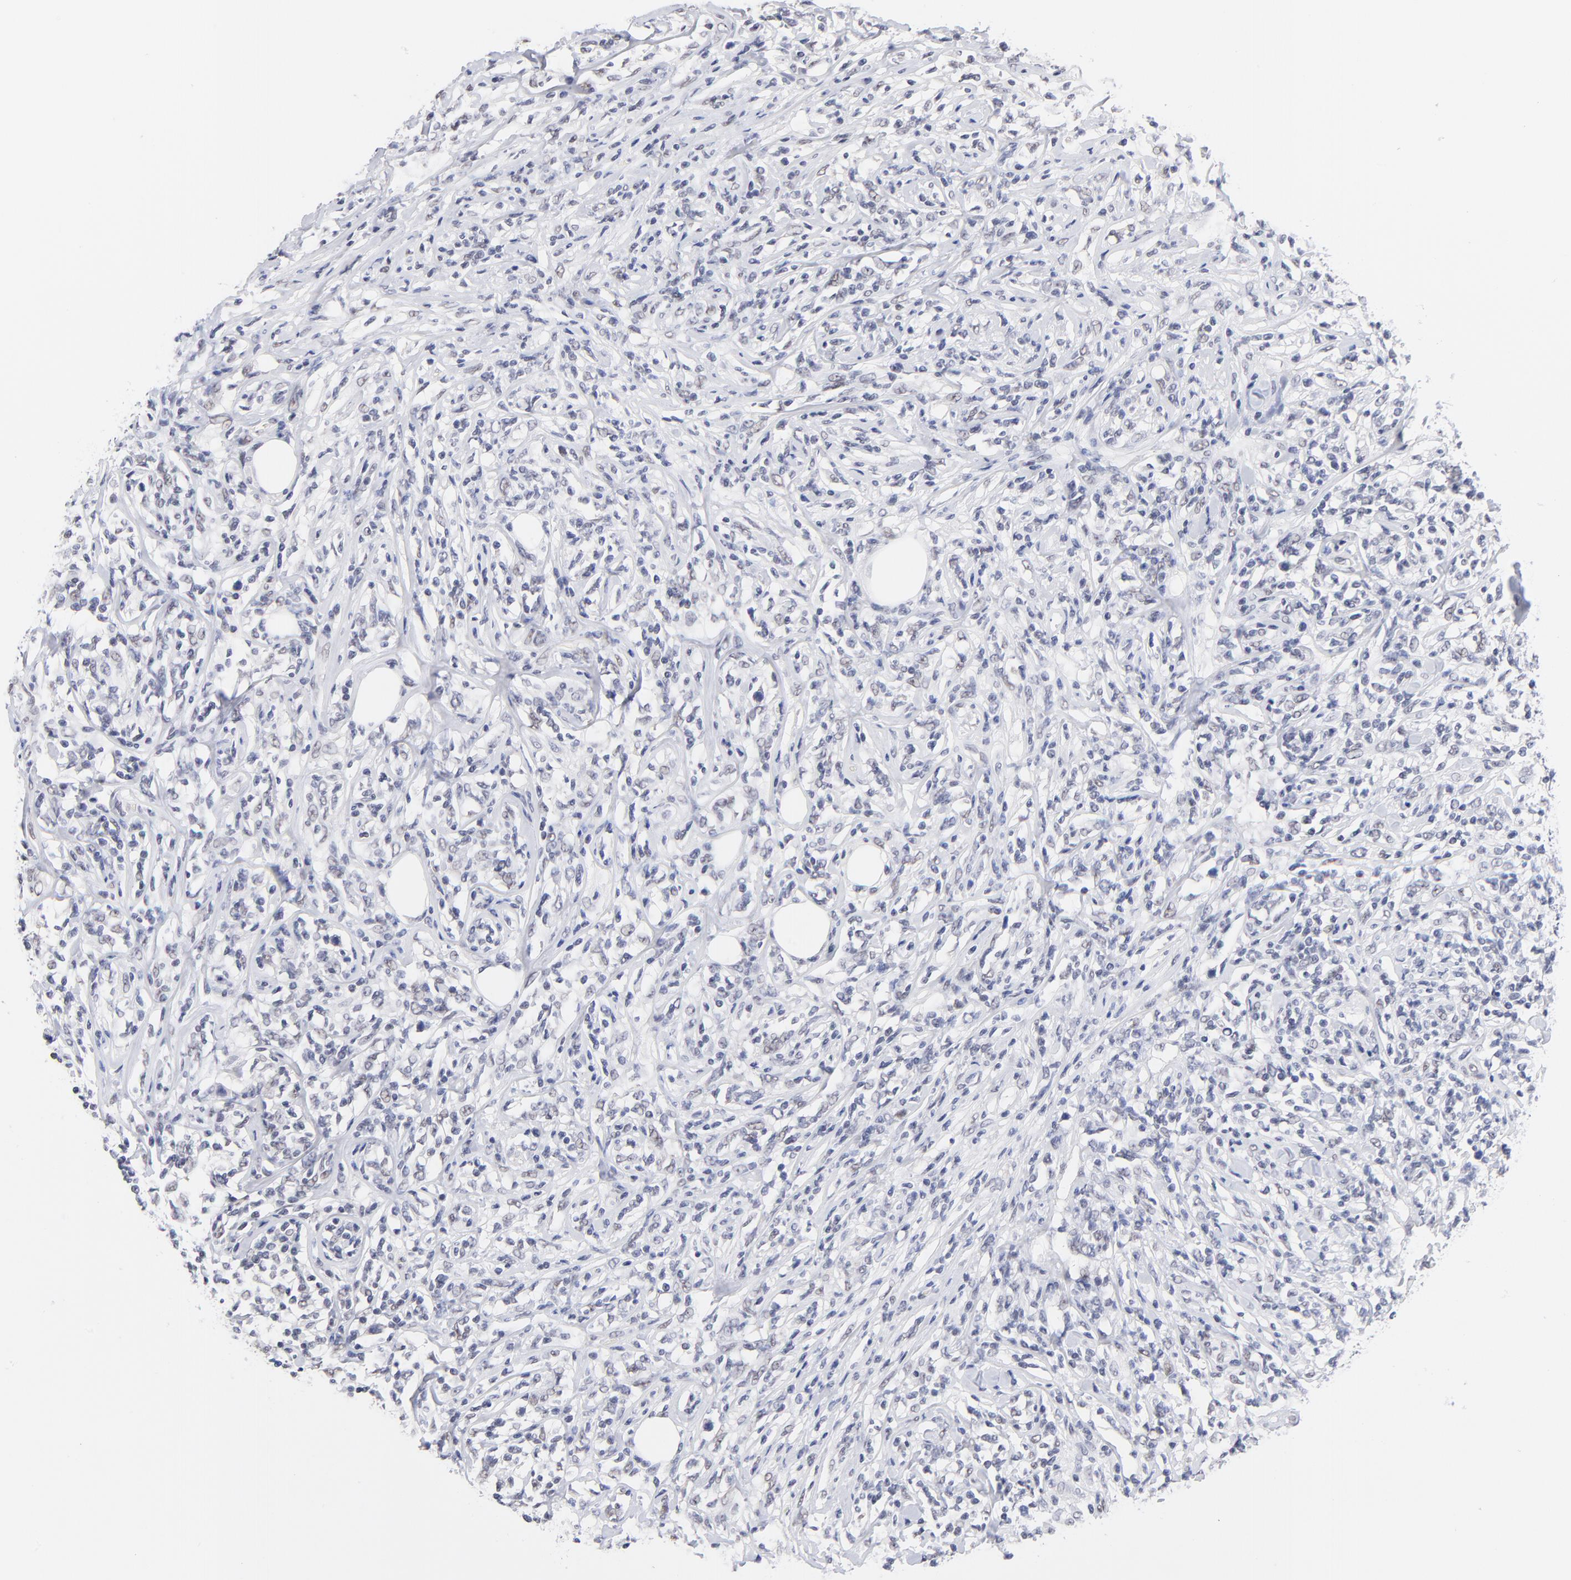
{"staining": {"intensity": "negative", "quantity": "none", "location": "none"}, "tissue": "lymphoma", "cell_type": "Tumor cells", "image_type": "cancer", "snomed": [{"axis": "morphology", "description": "Malignant lymphoma, non-Hodgkin's type, High grade"}, {"axis": "topography", "description": "Lymph node"}], "caption": "The image displays no significant staining in tumor cells of lymphoma. The staining was performed using DAB (3,3'-diaminobenzidine) to visualize the protein expression in brown, while the nuclei were stained in blue with hematoxylin (Magnification: 20x).", "gene": "ZNF74", "patient": {"sex": "female", "age": 84}}